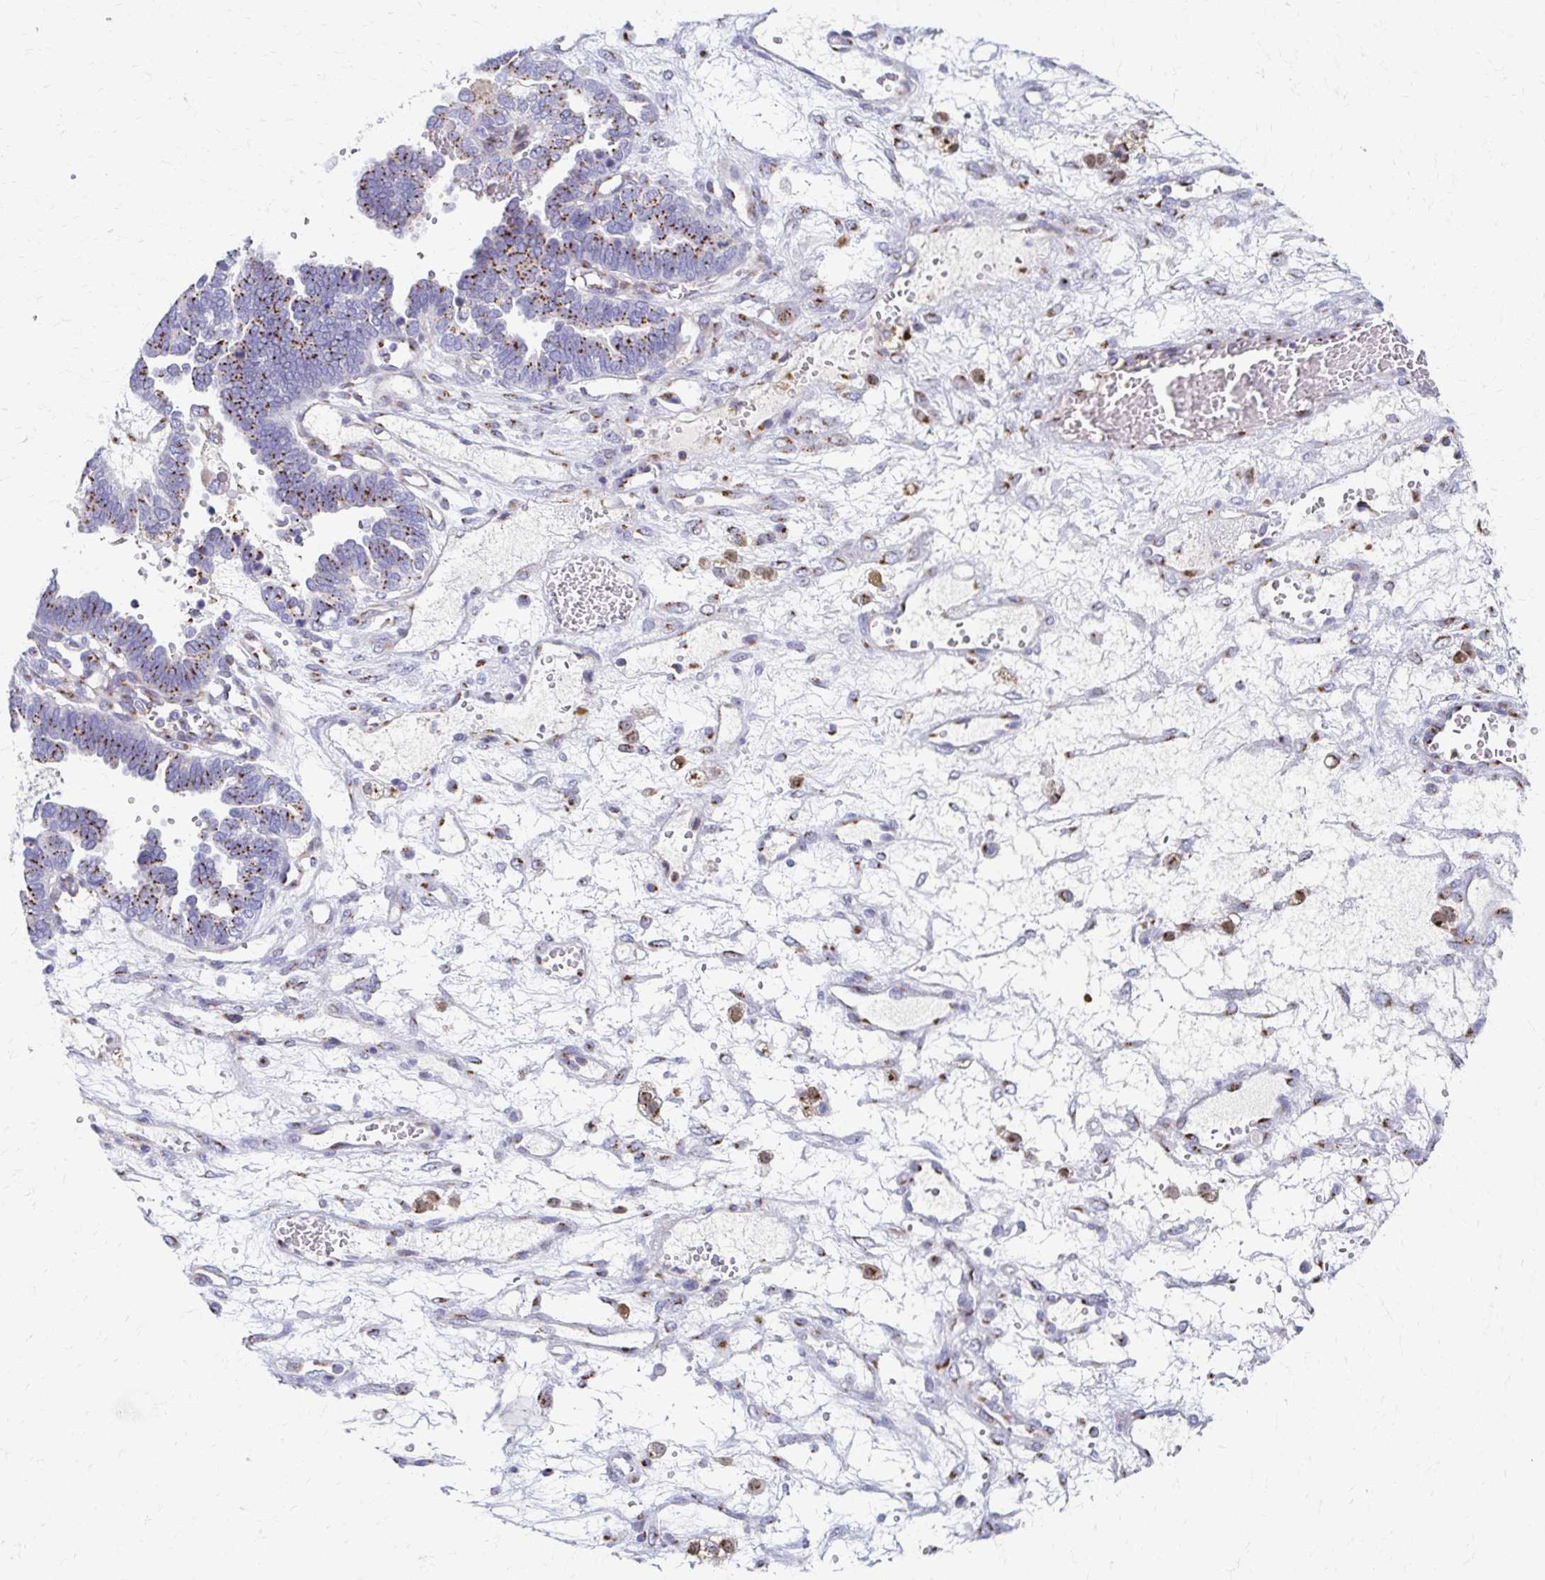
{"staining": {"intensity": "moderate", "quantity": "25%-75%", "location": "cytoplasmic/membranous"}, "tissue": "ovarian cancer", "cell_type": "Tumor cells", "image_type": "cancer", "snomed": [{"axis": "morphology", "description": "Cystadenocarcinoma, serous, NOS"}, {"axis": "topography", "description": "Ovary"}], "caption": "Immunohistochemistry (IHC) of ovarian cancer (serous cystadenocarcinoma) displays medium levels of moderate cytoplasmic/membranous expression in about 25%-75% of tumor cells.", "gene": "TM9SF1", "patient": {"sex": "female", "age": 51}}